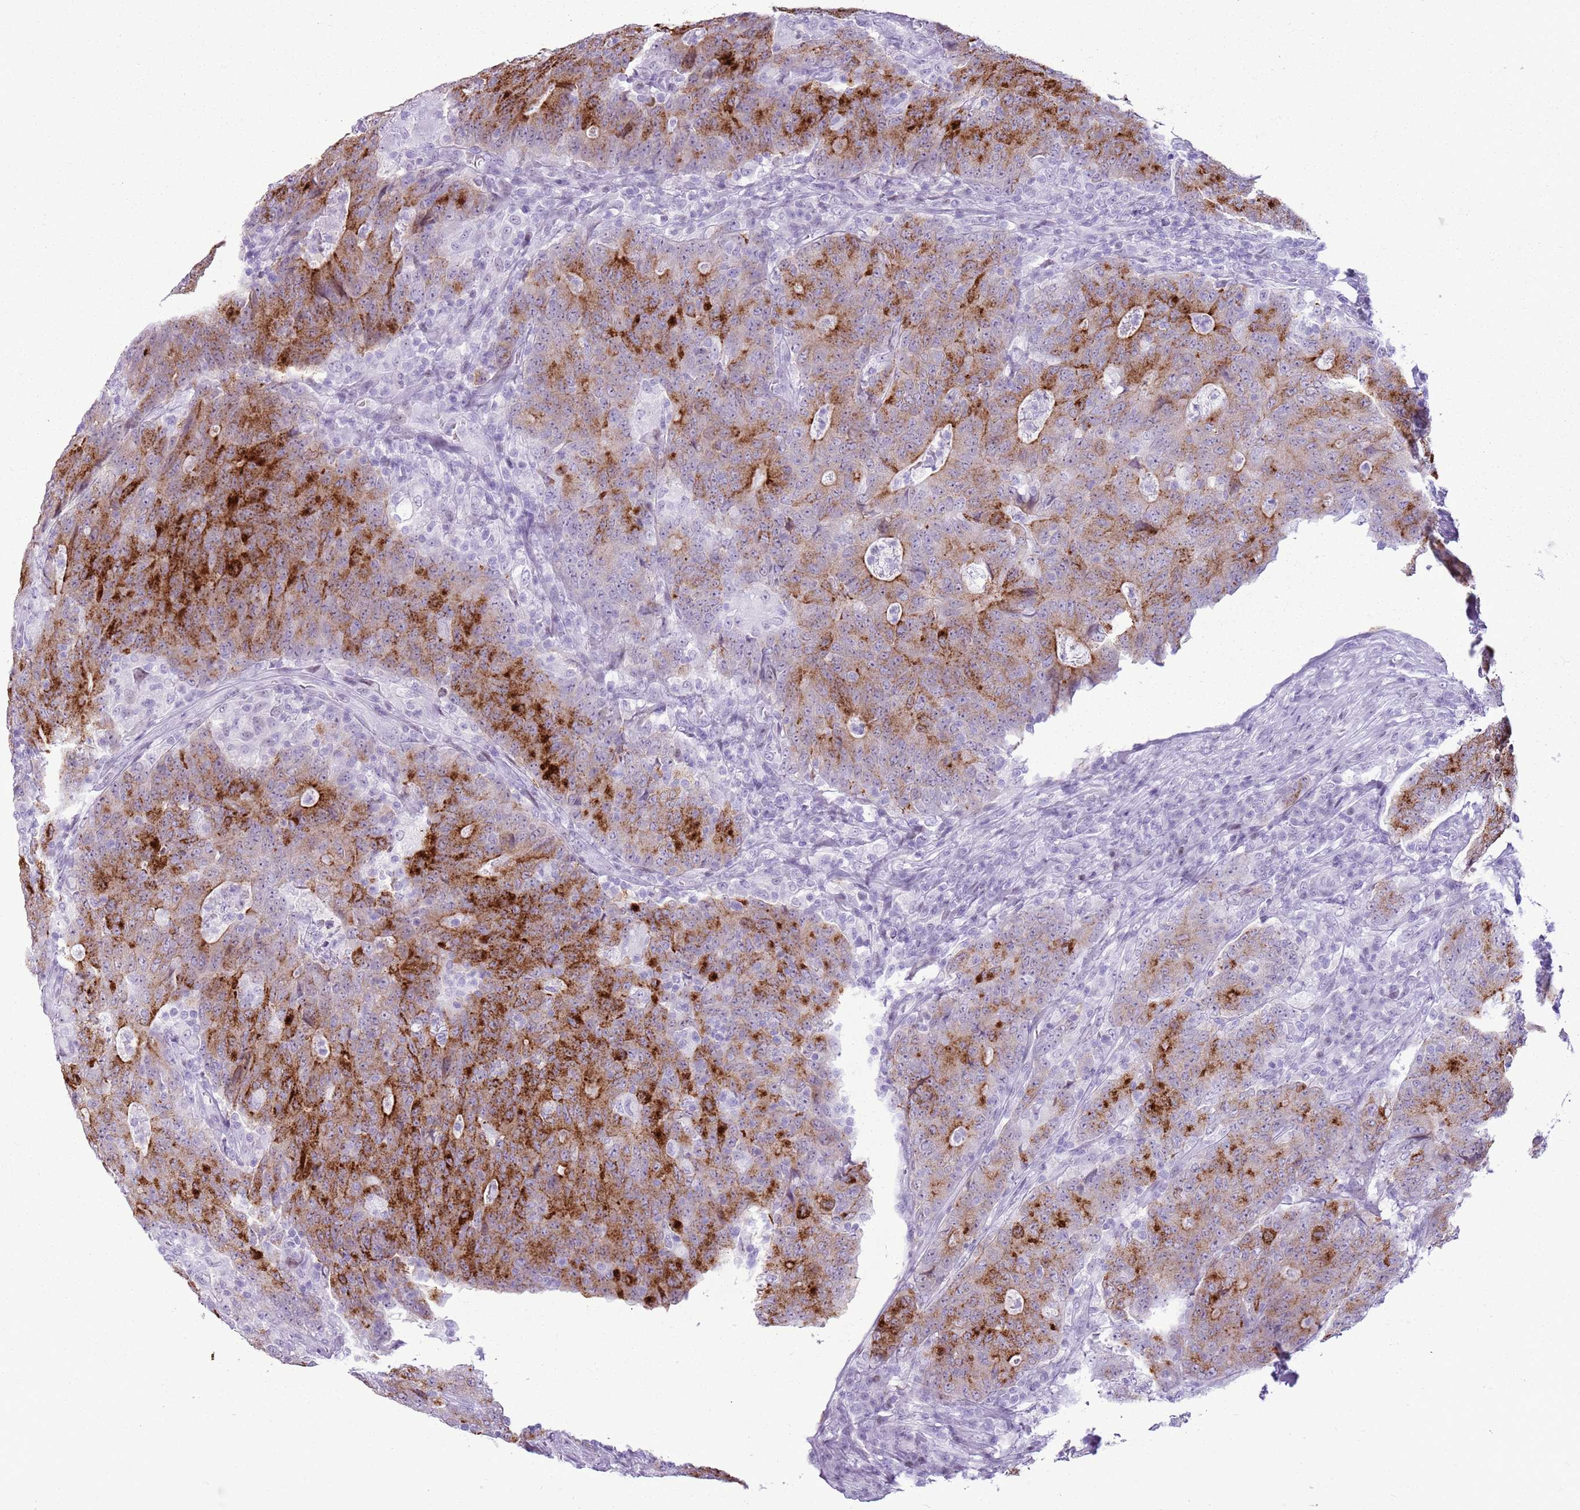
{"staining": {"intensity": "strong", "quantity": ">75%", "location": "cytoplasmic/membranous"}, "tissue": "colorectal cancer", "cell_type": "Tumor cells", "image_type": "cancer", "snomed": [{"axis": "morphology", "description": "Adenocarcinoma, NOS"}, {"axis": "topography", "description": "Colon"}], "caption": "Human adenocarcinoma (colorectal) stained with a brown dye displays strong cytoplasmic/membranous positive positivity in about >75% of tumor cells.", "gene": "ASIP", "patient": {"sex": "female", "age": 75}}